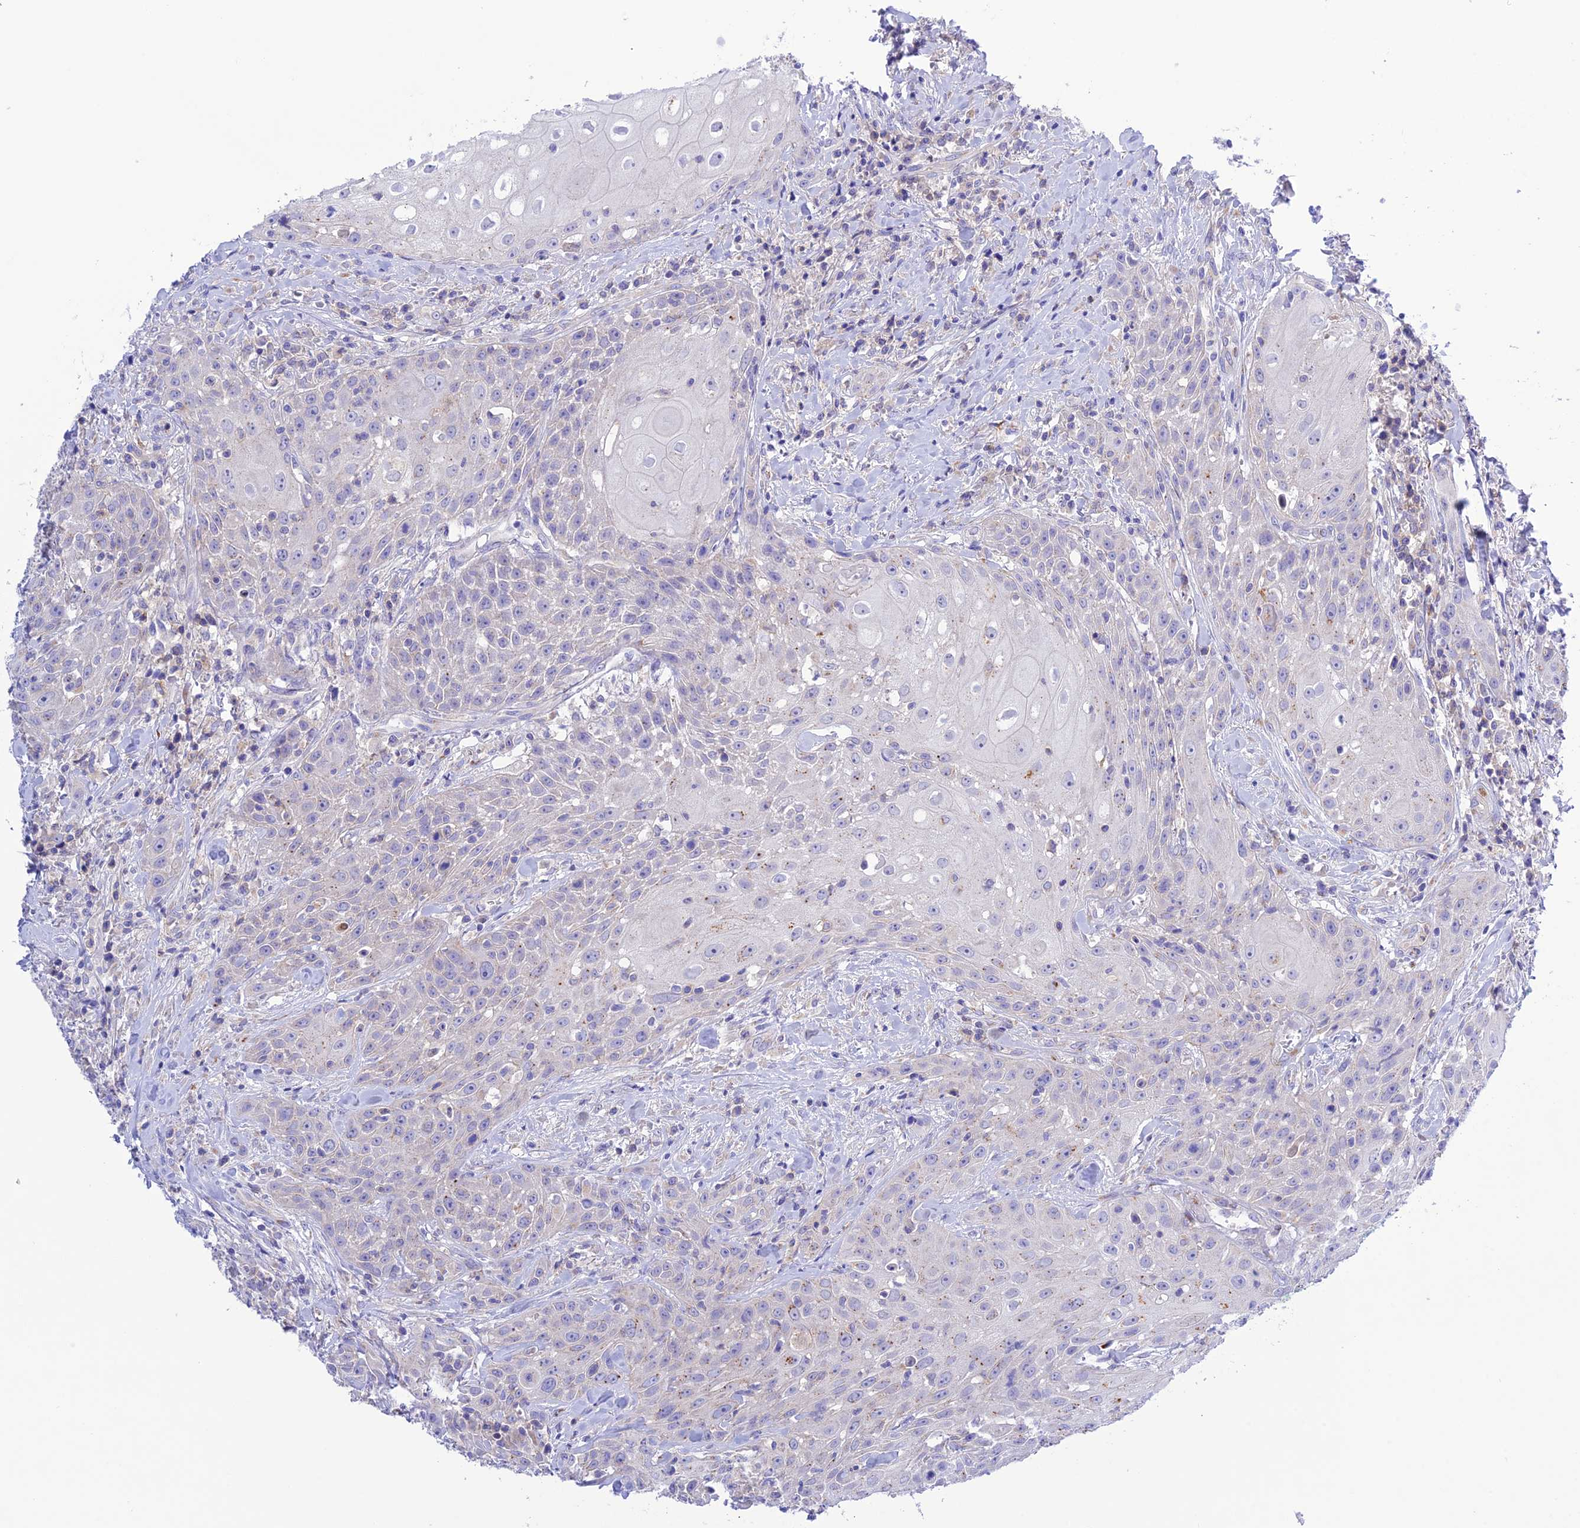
{"staining": {"intensity": "negative", "quantity": "none", "location": "none"}, "tissue": "head and neck cancer", "cell_type": "Tumor cells", "image_type": "cancer", "snomed": [{"axis": "morphology", "description": "Squamous cell carcinoma, NOS"}, {"axis": "topography", "description": "Oral tissue"}, {"axis": "topography", "description": "Head-Neck"}], "caption": "This micrograph is of head and neck squamous cell carcinoma stained with immunohistochemistry to label a protein in brown with the nuclei are counter-stained blue. There is no expression in tumor cells. (Stains: DAB immunohistochemistry with hematoxylin counter stain, Microscopy: brightfield microscopy at high magnification).", "gene": "CHSY3", "patient": {"sex": "female", "age": 82}}